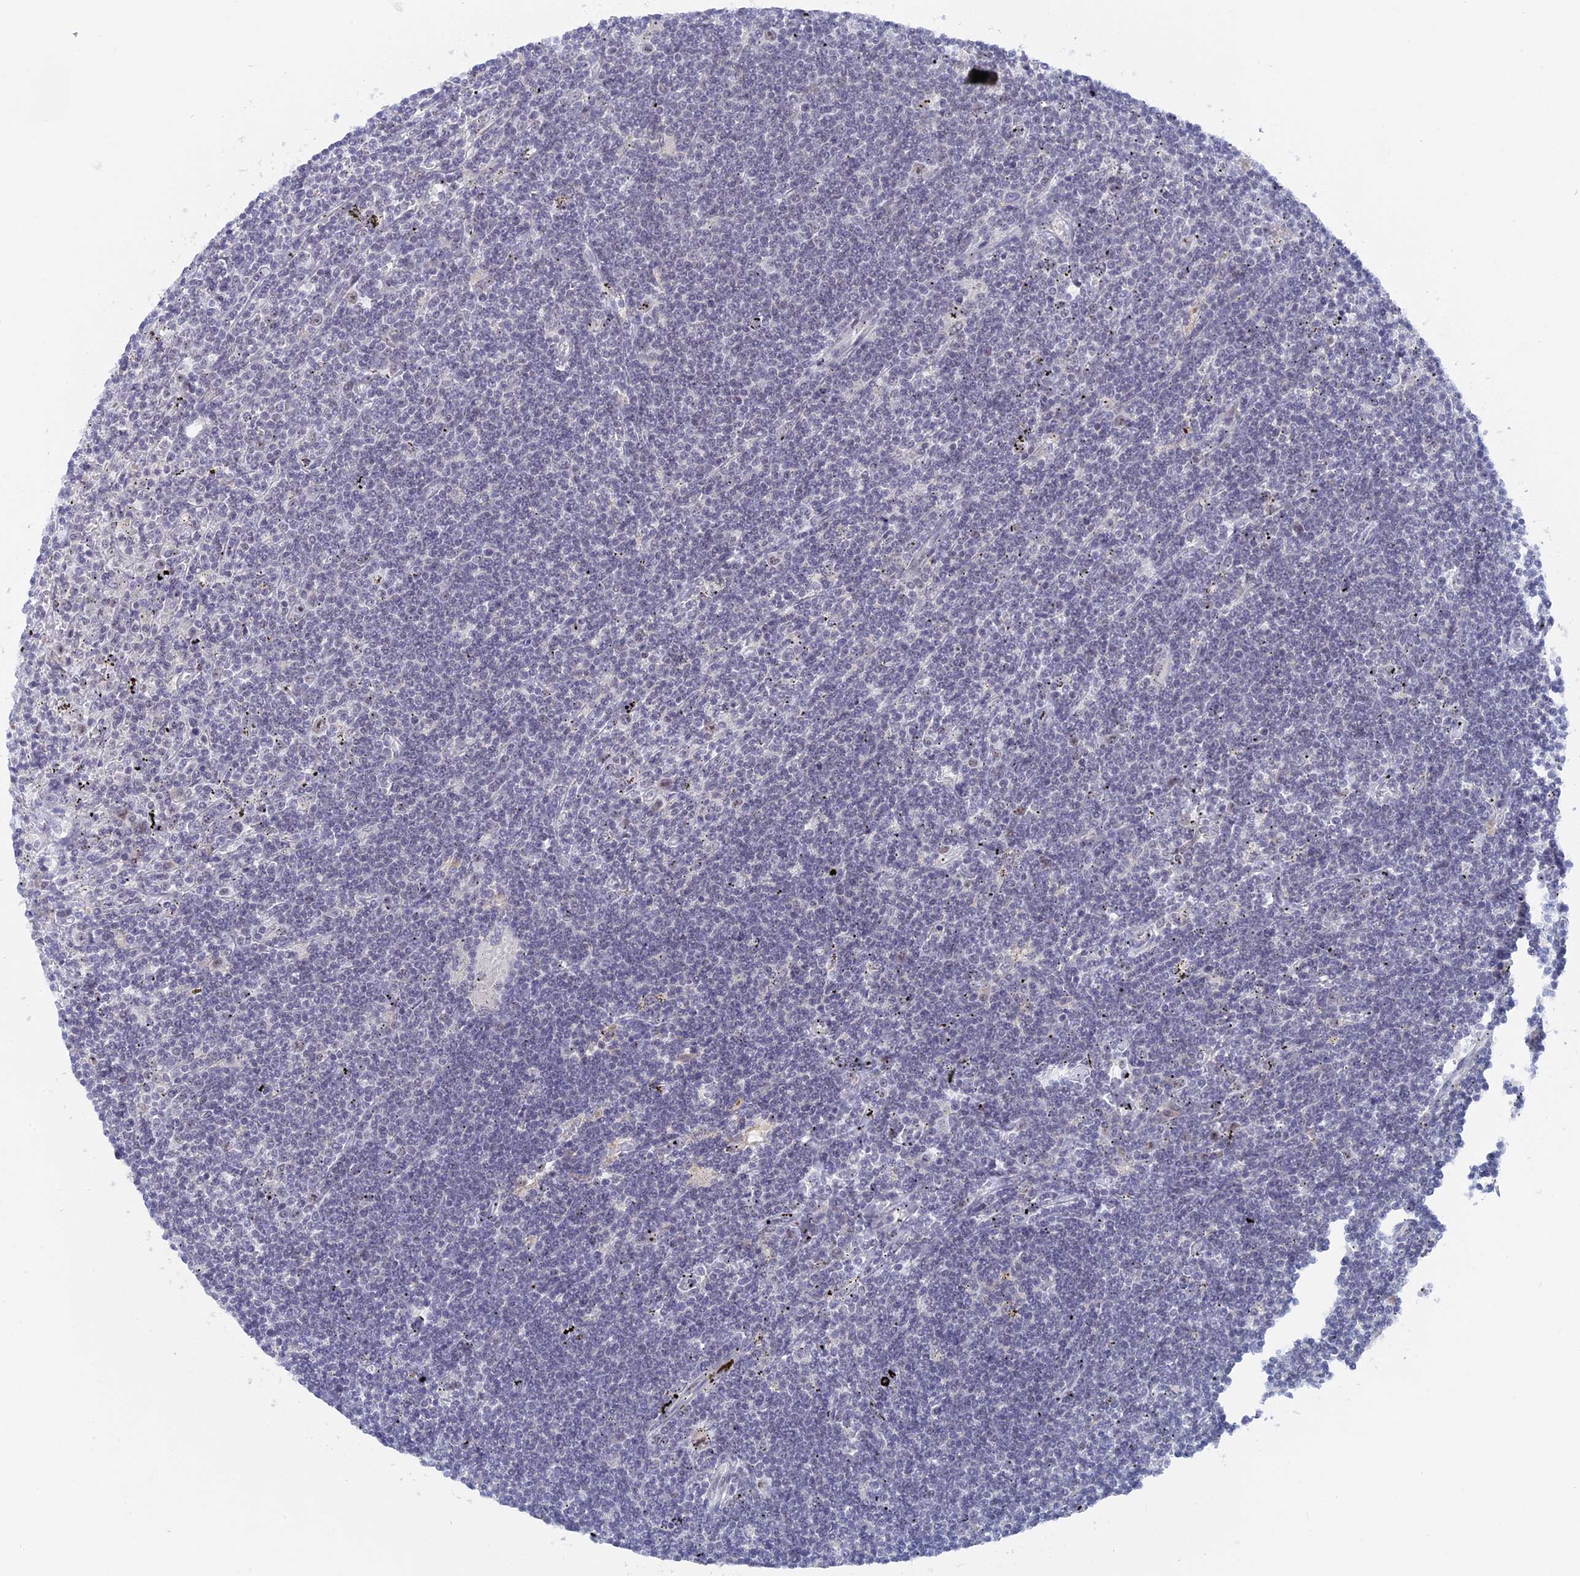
{"staining": {"intensity": "negative", "quantity": "none", "location": "none"}, "tissue": "lymphoma", "cell_type": "Tumor cells", "image_type": "cancer", "snomed": [{"axis": "morphology", "description": "Malignant lymphoma, non-Hodgkin's type, Low grade"}, {"axis": "topography", "description": "Spleen"}], "caption": "The image demonstrates no staining of tumor cells in lymphoma.", "gene": "BRD2", "patient": {"sex": "male", "age": 76}}